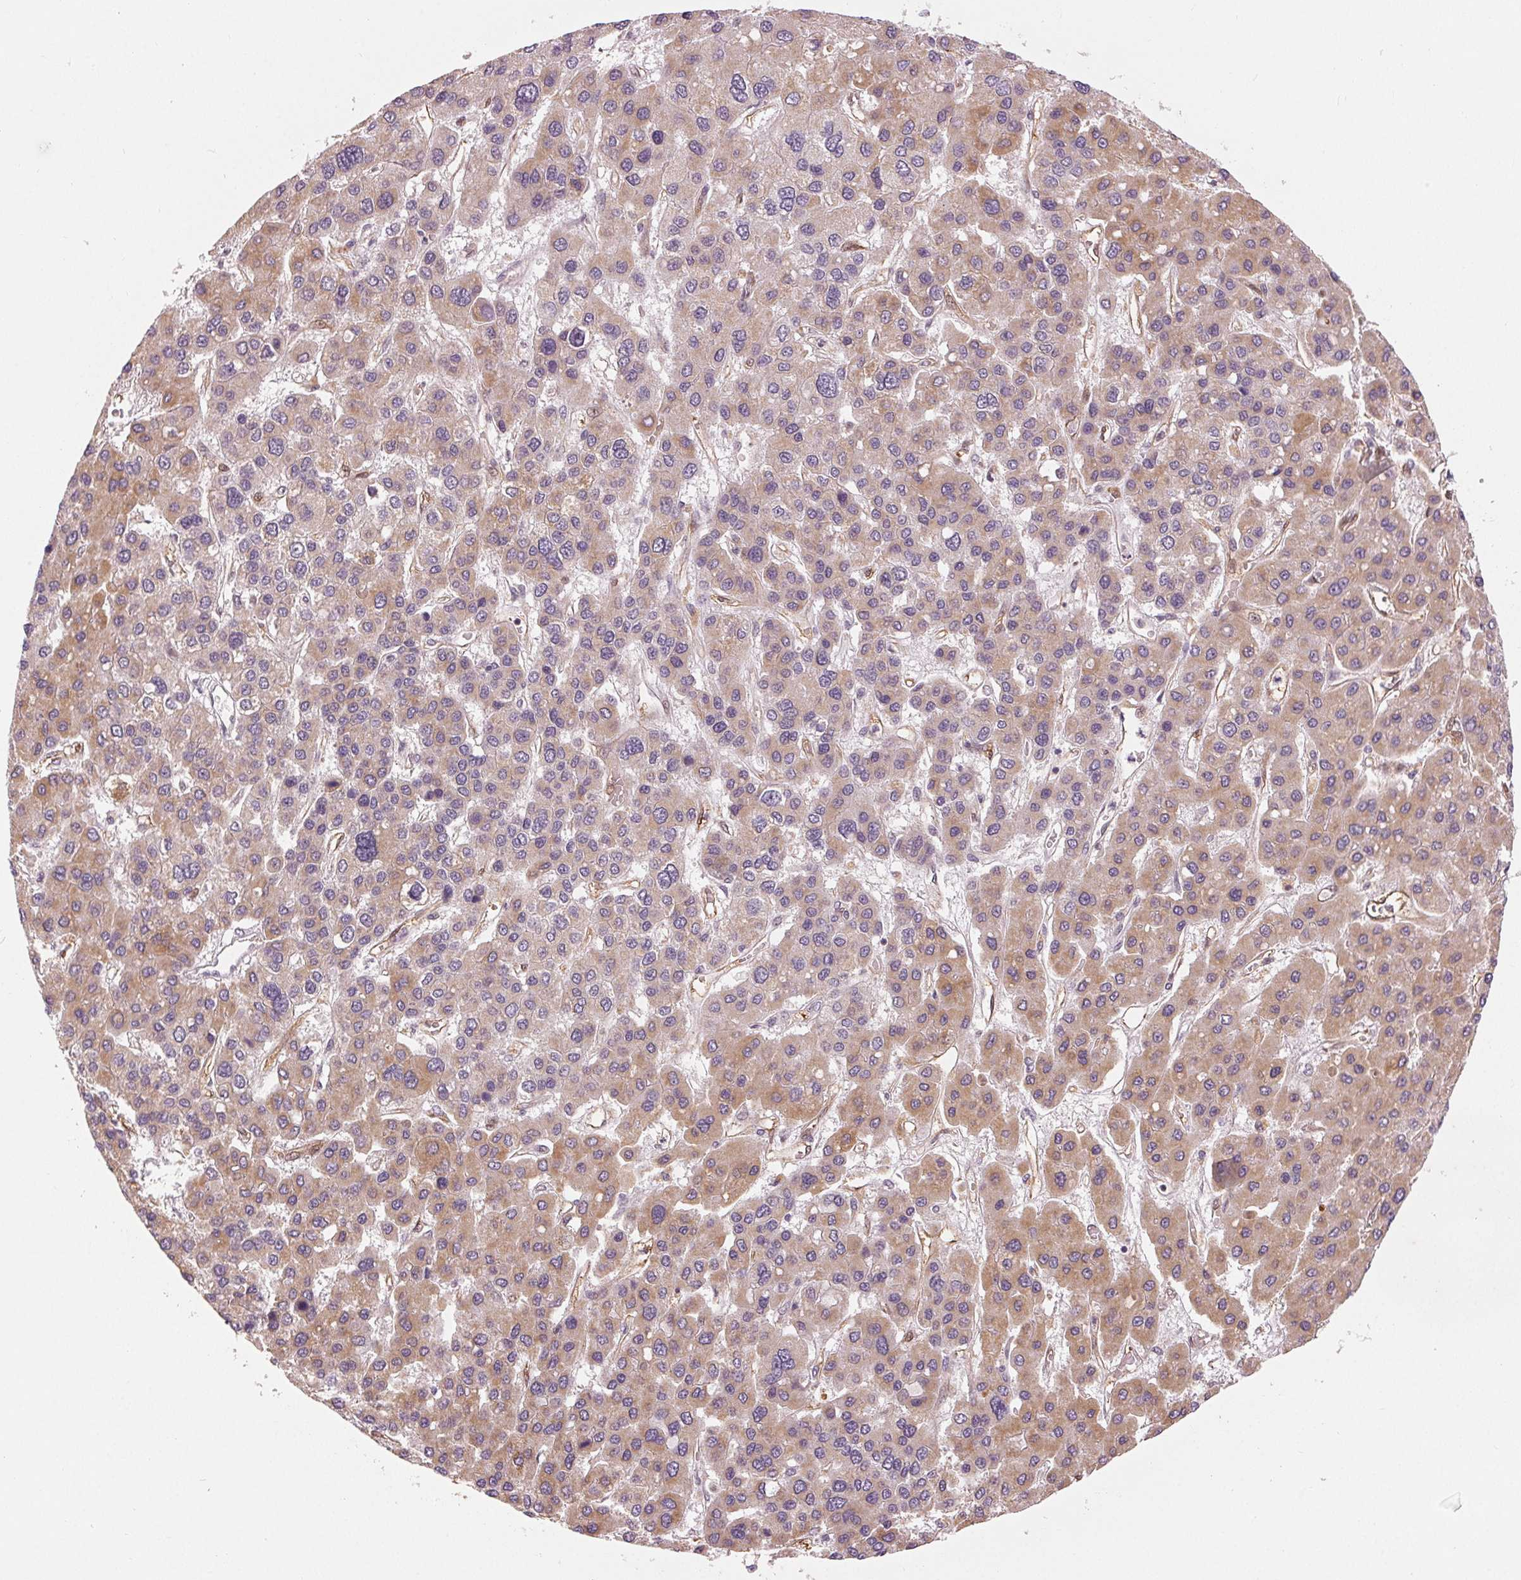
{"staining": {"intensity": "moderate", "quantity": "25%-75%", "location": "cytoplasmic/membranous"}, "tissue": "liver cancer", "cell_type": "Tumor cells", "image_type": "cancer", "snomed": [{"axis": "morphology", "description": "Carcinoma, Hepatocellular, NOS"}, {"axis": "topography", "description": "Liver"}], "caption": "About 25%-75% of tumor cells in liver cancer (hepatocellular carcinoma) exhibit moderate cytoplasmic/membranous protein staining as visualized by brown immunohistochemical staining.", "gene": "ZNF605", "patient": {"sex": "female", "age": 41}}